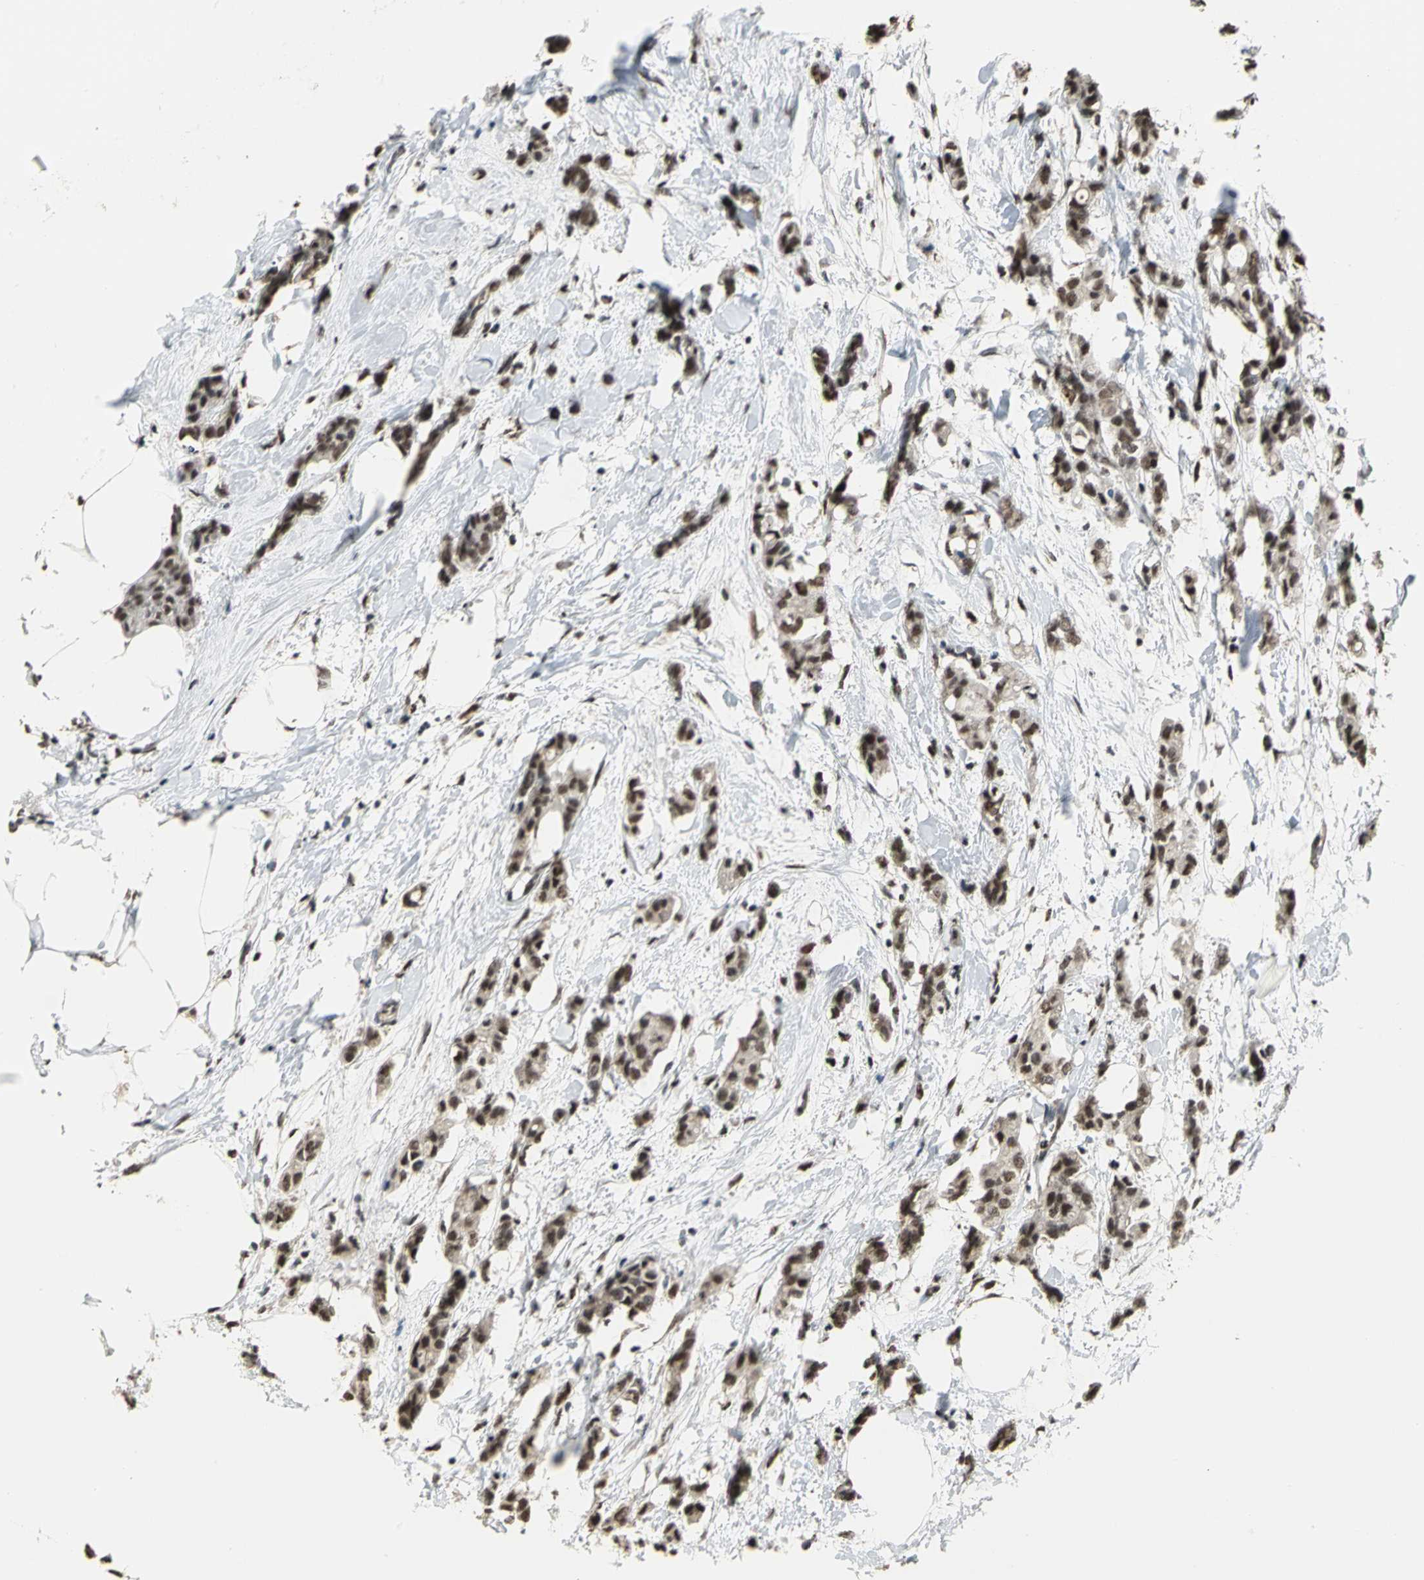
{"staining": {"intensity": "strong", "quantity": ">75%", "location": "nuclear"}, "tissue": "breast cancer", "cell_type": "Tumor cells", "image_type": "cancer", "snomed": [{"axis": "morphology", "description": "Duct carcinoma"}, {"axis": "topography", "description": "Breast"}], "caption": "This image demonstrates IHC staining of breast cancer, with high strong nuclear positivity in approximately >75% of tumor cells.", "gene": "CCDC88C", "patient": {"sex": "female", "age": 84}}